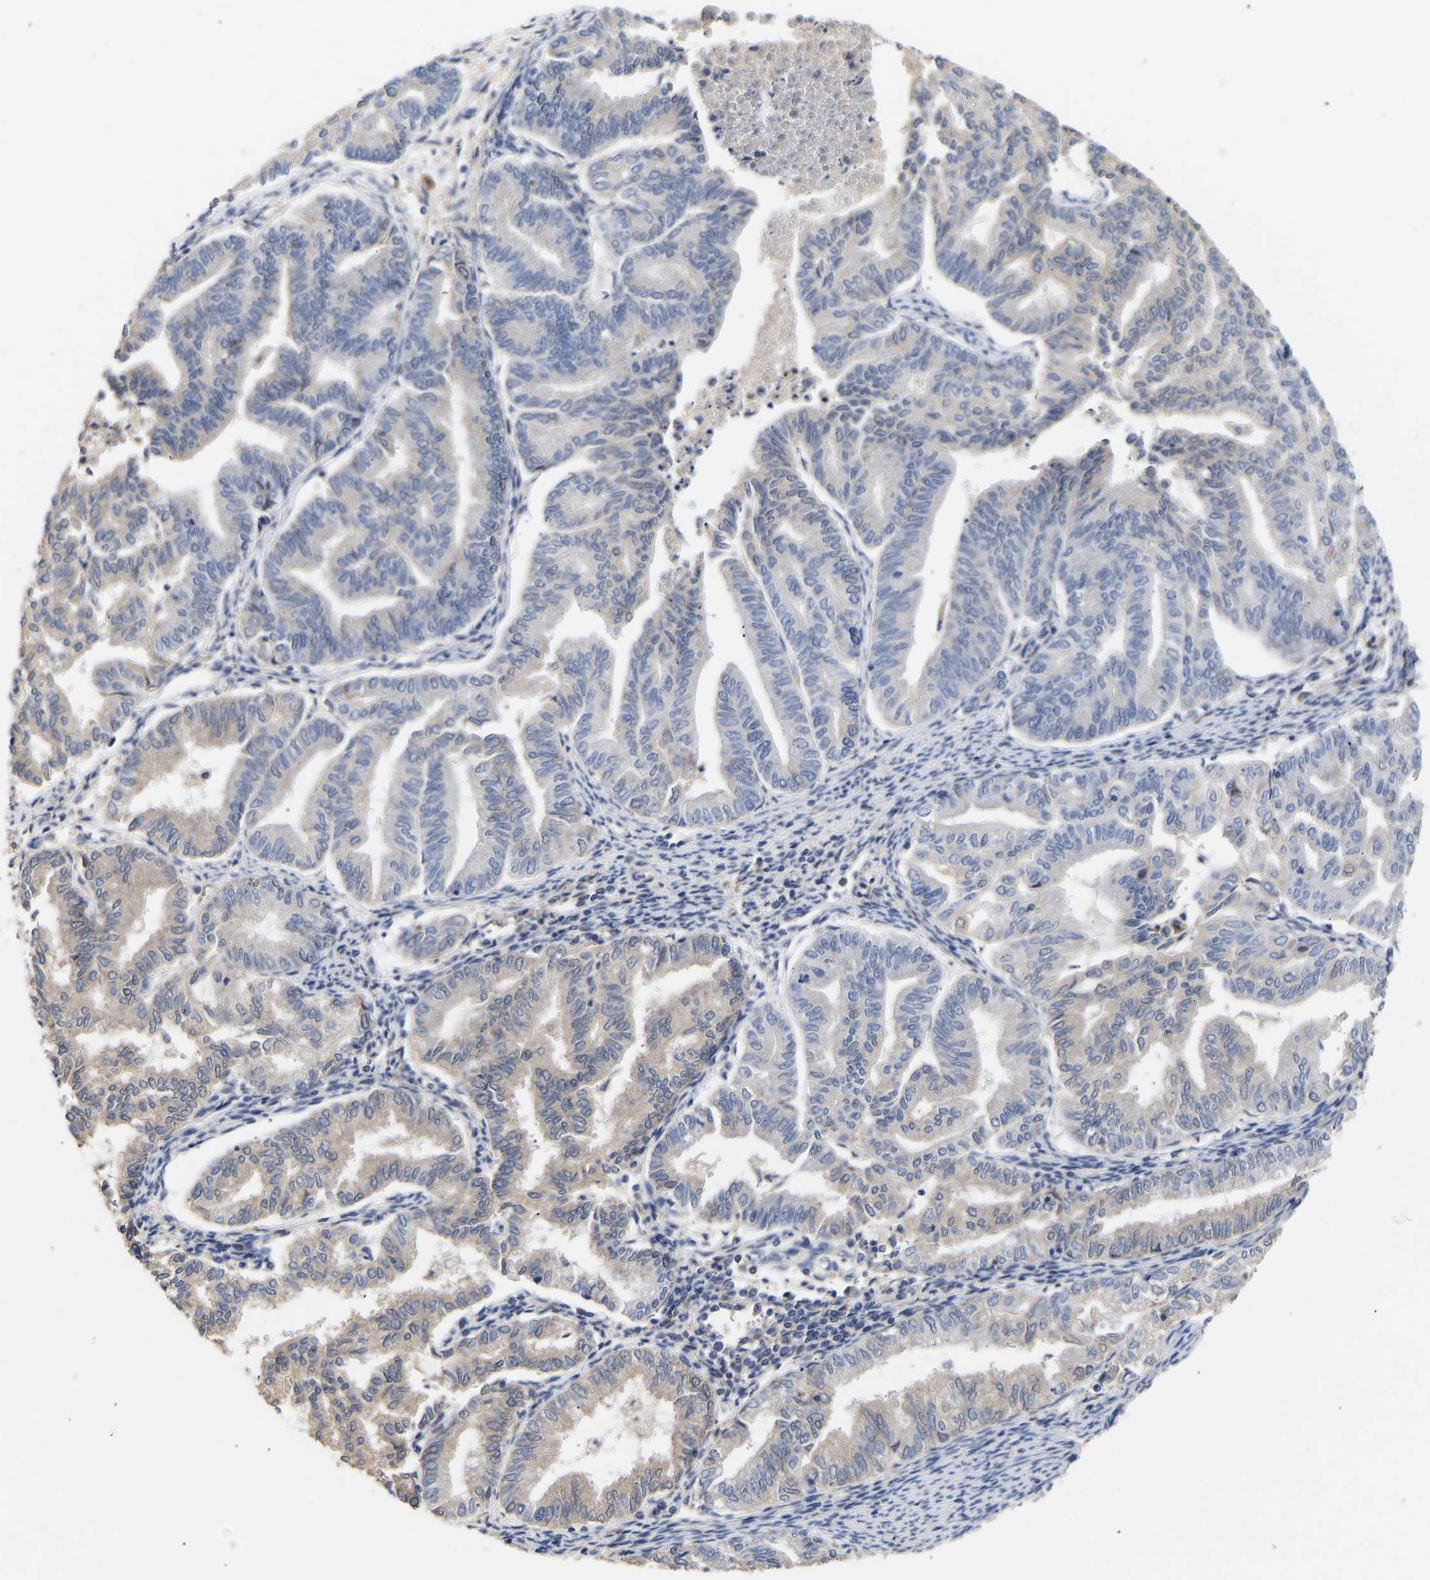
{"staining": {"intensity": "negative", "quantity": "none", "location": "none"}, "tissue": "endometrial cancer", "cell_type": "Tumor cells", "image_type": "cancer", "snomed": [{"axis": "morphology", "description": "Adenocarcinoma, NOS"}, {"axis": "topography", "description": "Endometrium"}], "caption": "The histopathology image shows no staining of tumor cells in adenocarcinoma (endometrial). The staining is performed using DAB (3,3'-diaminobenzidine) brown chromogen with nuclei counter-stained in using hematoxylin.", "gene": "KASH5", "patient": {"sex": "female", "age": 79}}